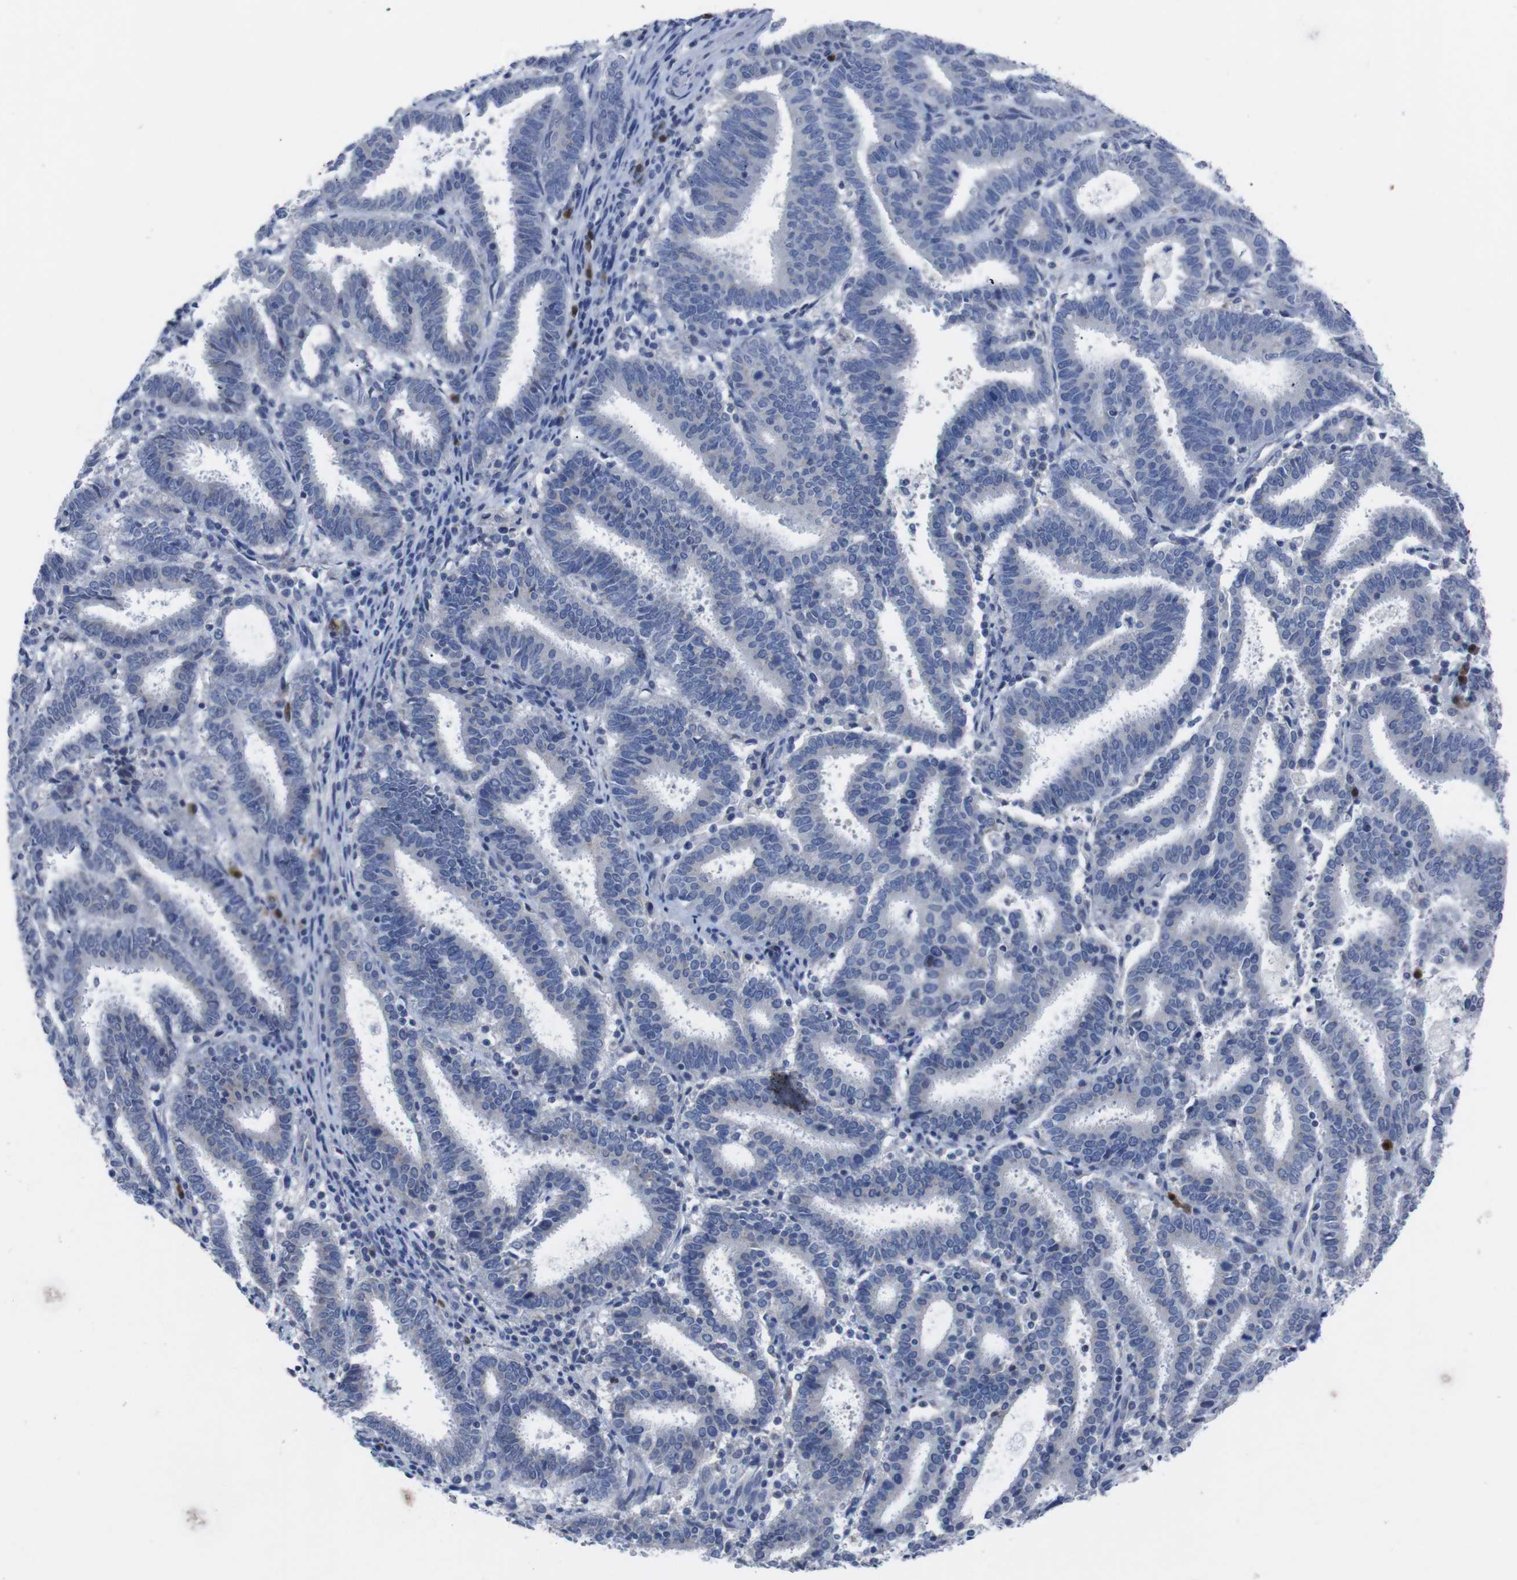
{"staining": {"intensity": "negative", "quantity": "none", "location": "none"}, "tissue": "endometrial cancer", "cell_type": "Tumor cells", "image_type": "cancer", "snomed": [{"axis": "morphology", "description": "Adenocarcinoma, NOS"}, {"axis": "topography", "description": "Uterus"}], "caption": "Protein analysis of adenocarcinoma (endometrial) displays no significant positivity in tumor cells.", "gene": "IRF4", "patient": {"sex": "female", "age": 83}}